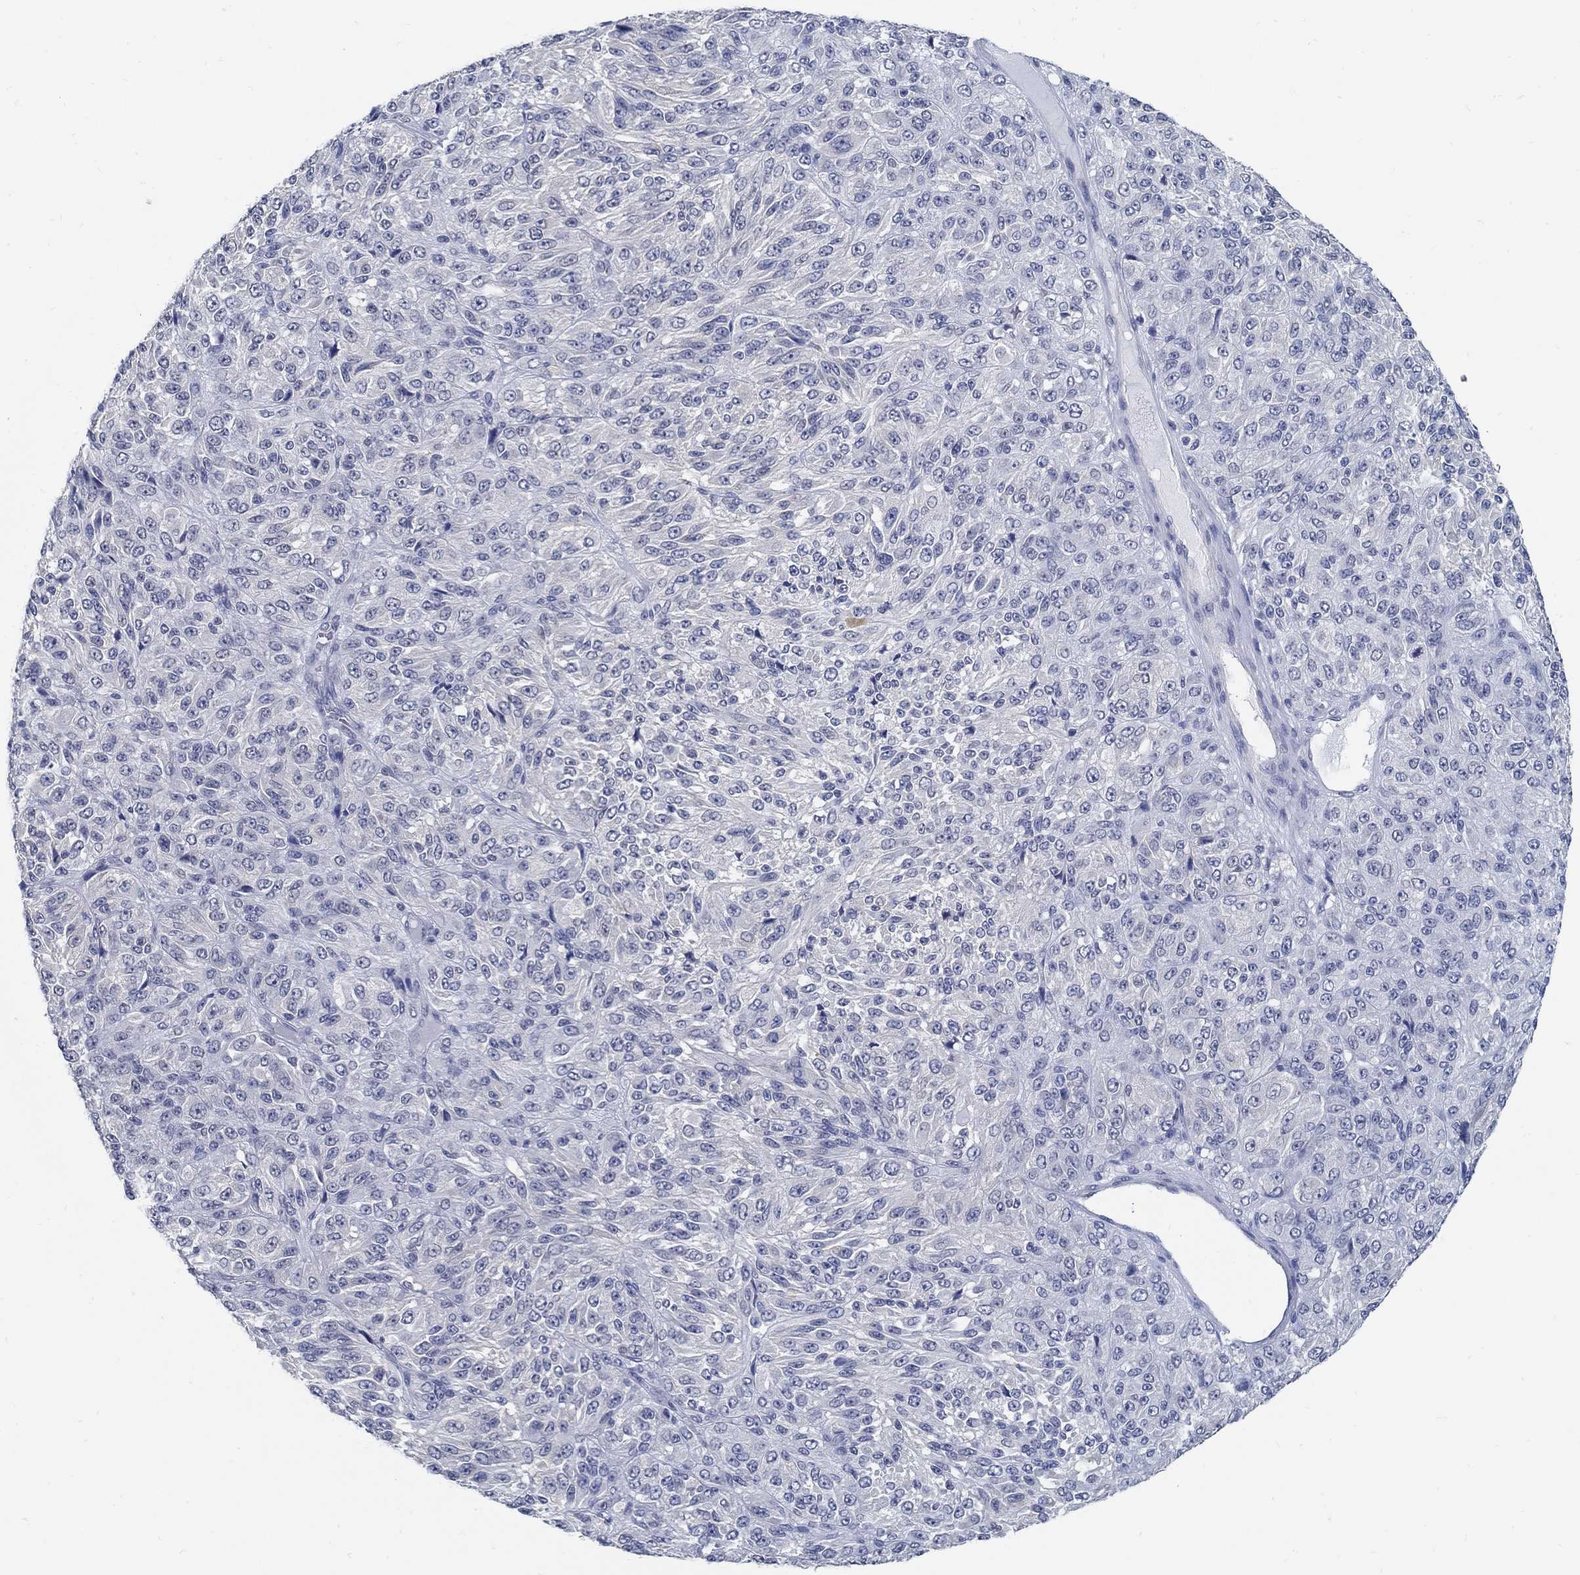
{"staining": {"intensity": "negative", "quantity": "none", "location": "none"}, "tissue": "melanoma", "cell_type": "Tumor cells", "image_type": "cancer", "snomed": [{"axis": "morphology", "description": "Malignant melanoma, Metastatic site"}, {"axis": "topography", "description": "Brain"}], "caption": "A high-resolution micrograph shows immunohistochemistry staining of melanoma, which reveals no significant expression in tumor cells.", "gene": "PCDH11X", "patient": {"sex": "female", "age": 56}}